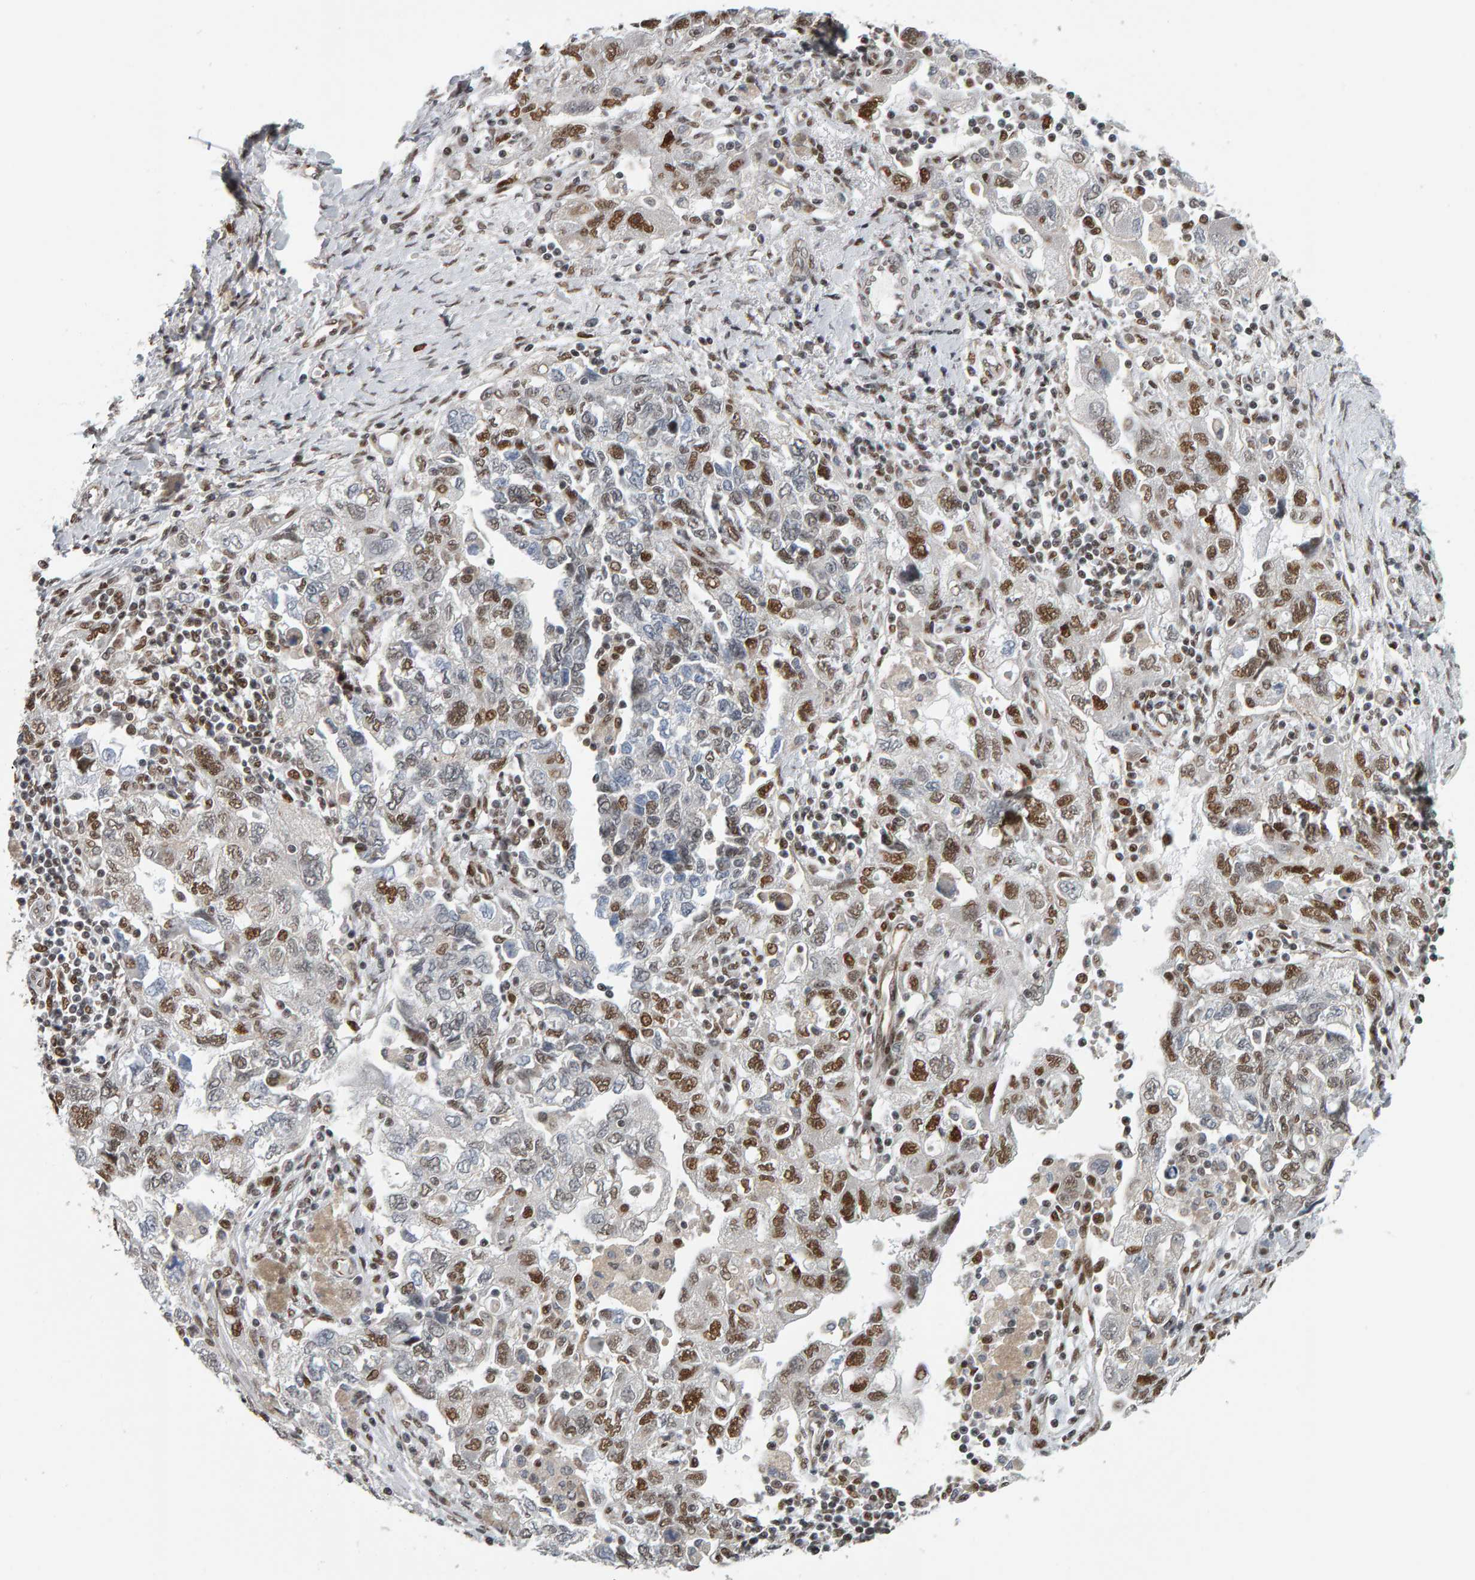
{"staining": {"intensity": "strong", "quantity": "25%-75%", "location": "nuclear"}, "tissue": "ovarian cancer", "cell_type": "Tumor cells", "image_type": "cancer", "snomed": [{"axis": "morphology", "description": "Carcinoma, NOS"}, {"axis": "morphology", "description": "Cystadenocarcinoma, serous, NOS"}, {"axis": "topography", "description": "Ovary"}], "caption": "Ovarian serous cystadenocarcinoma stained with a brown dye exhibits strong nuclear positive expression in approximately 25%-75% of tumor cells.", "gene": "ATF7IP", "patient": {"sex": "female", "age": 69}}